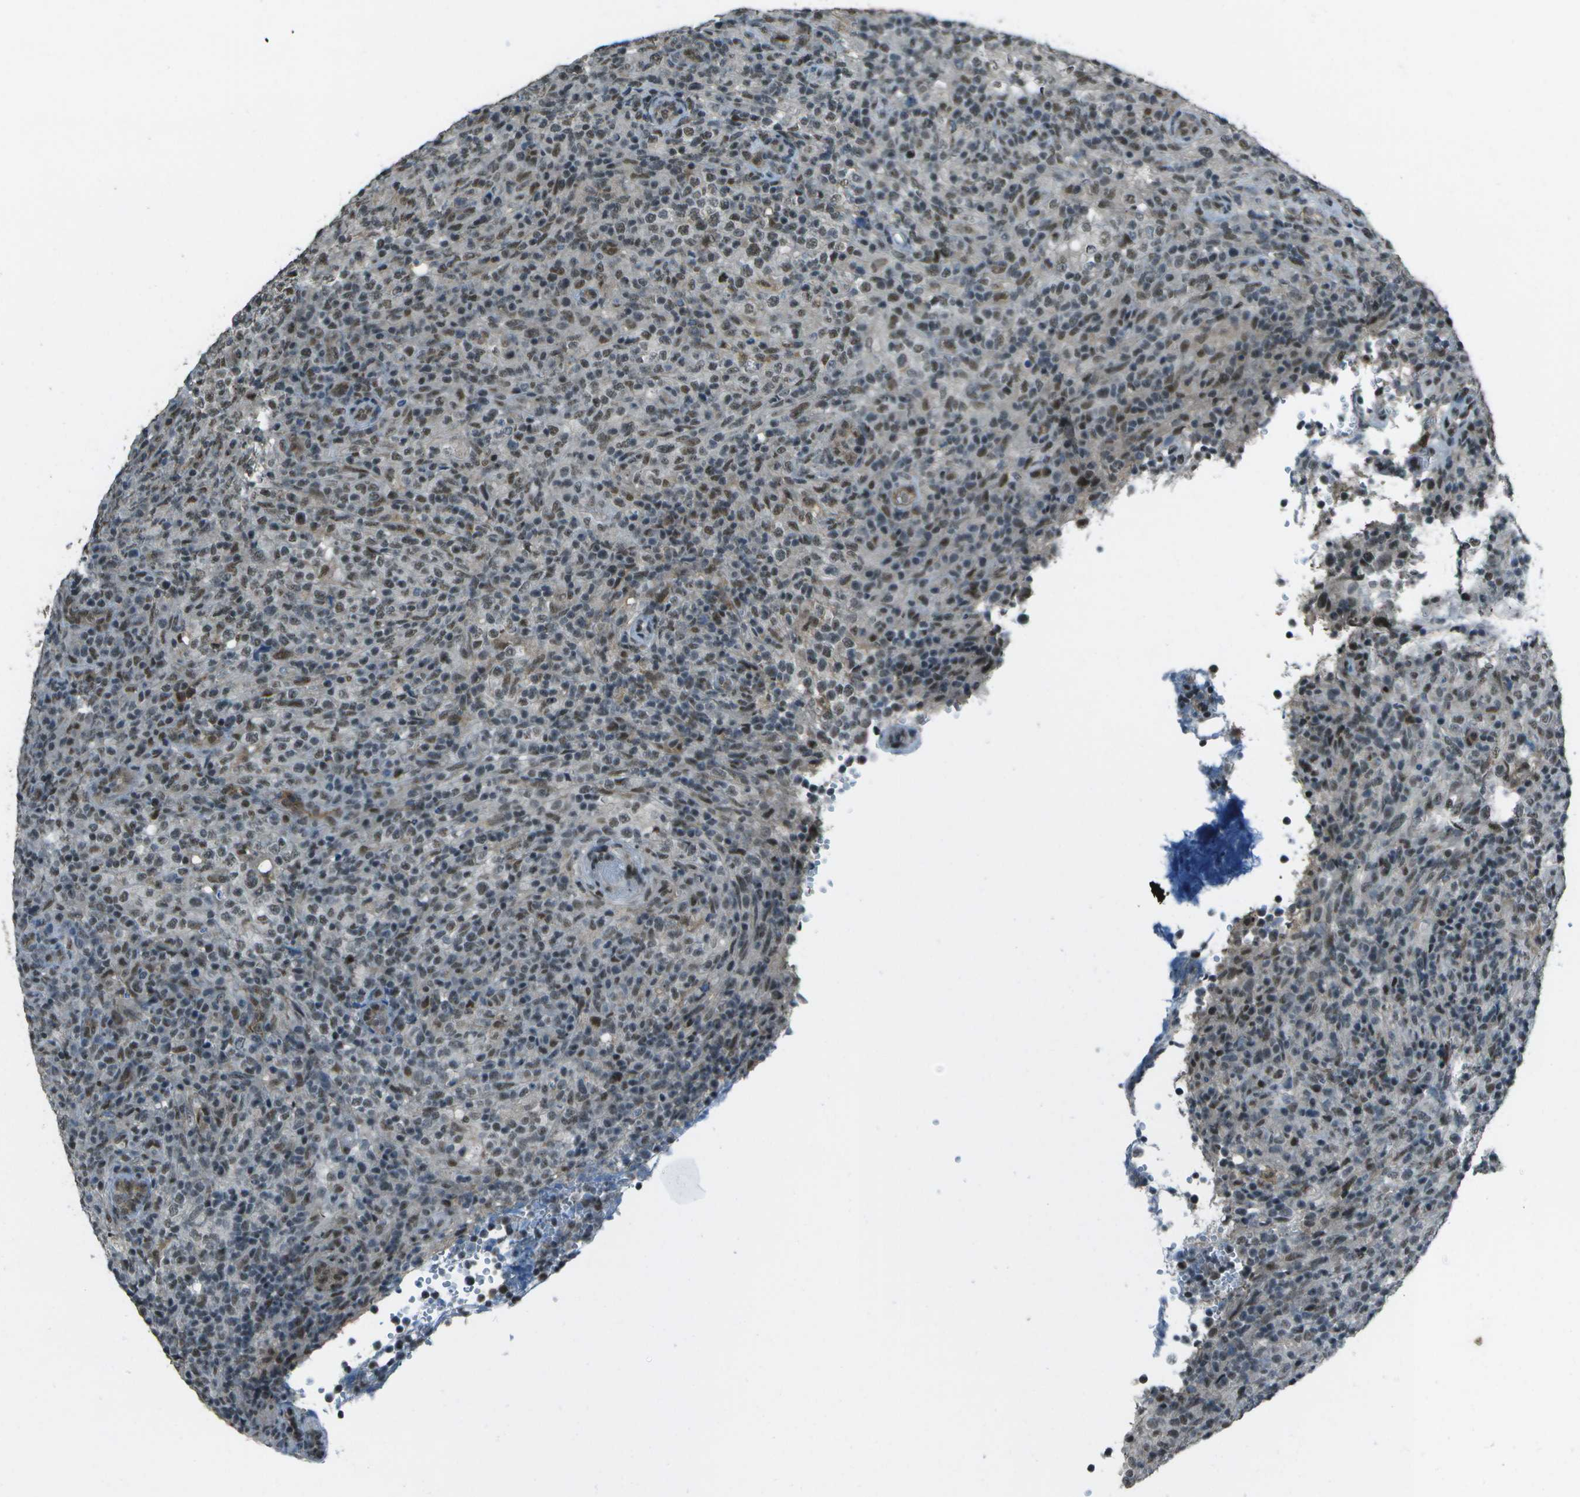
{"staining": {"intensity": "weak", "quantity": ">75%", "location": "nuclear"}, "tissue": "lymphoma", "cell_type": "Tumor cells", "image_type": "cancer", "snomed": [{"axis": "morphology", "description": "Malignant lymphoma, non-Hodgkin's type, High grade"}, {"axis": "topography", "description": "Lymph node"}], "caption": "Protein staining of high-grade malignant lymphoma, non-Hodgkin's type tissue reveals weak nuclear staining in approximately >75% of tumor cells.", "gene": "DEPDC1", "patient": {"sex": "female", "age": 76}}